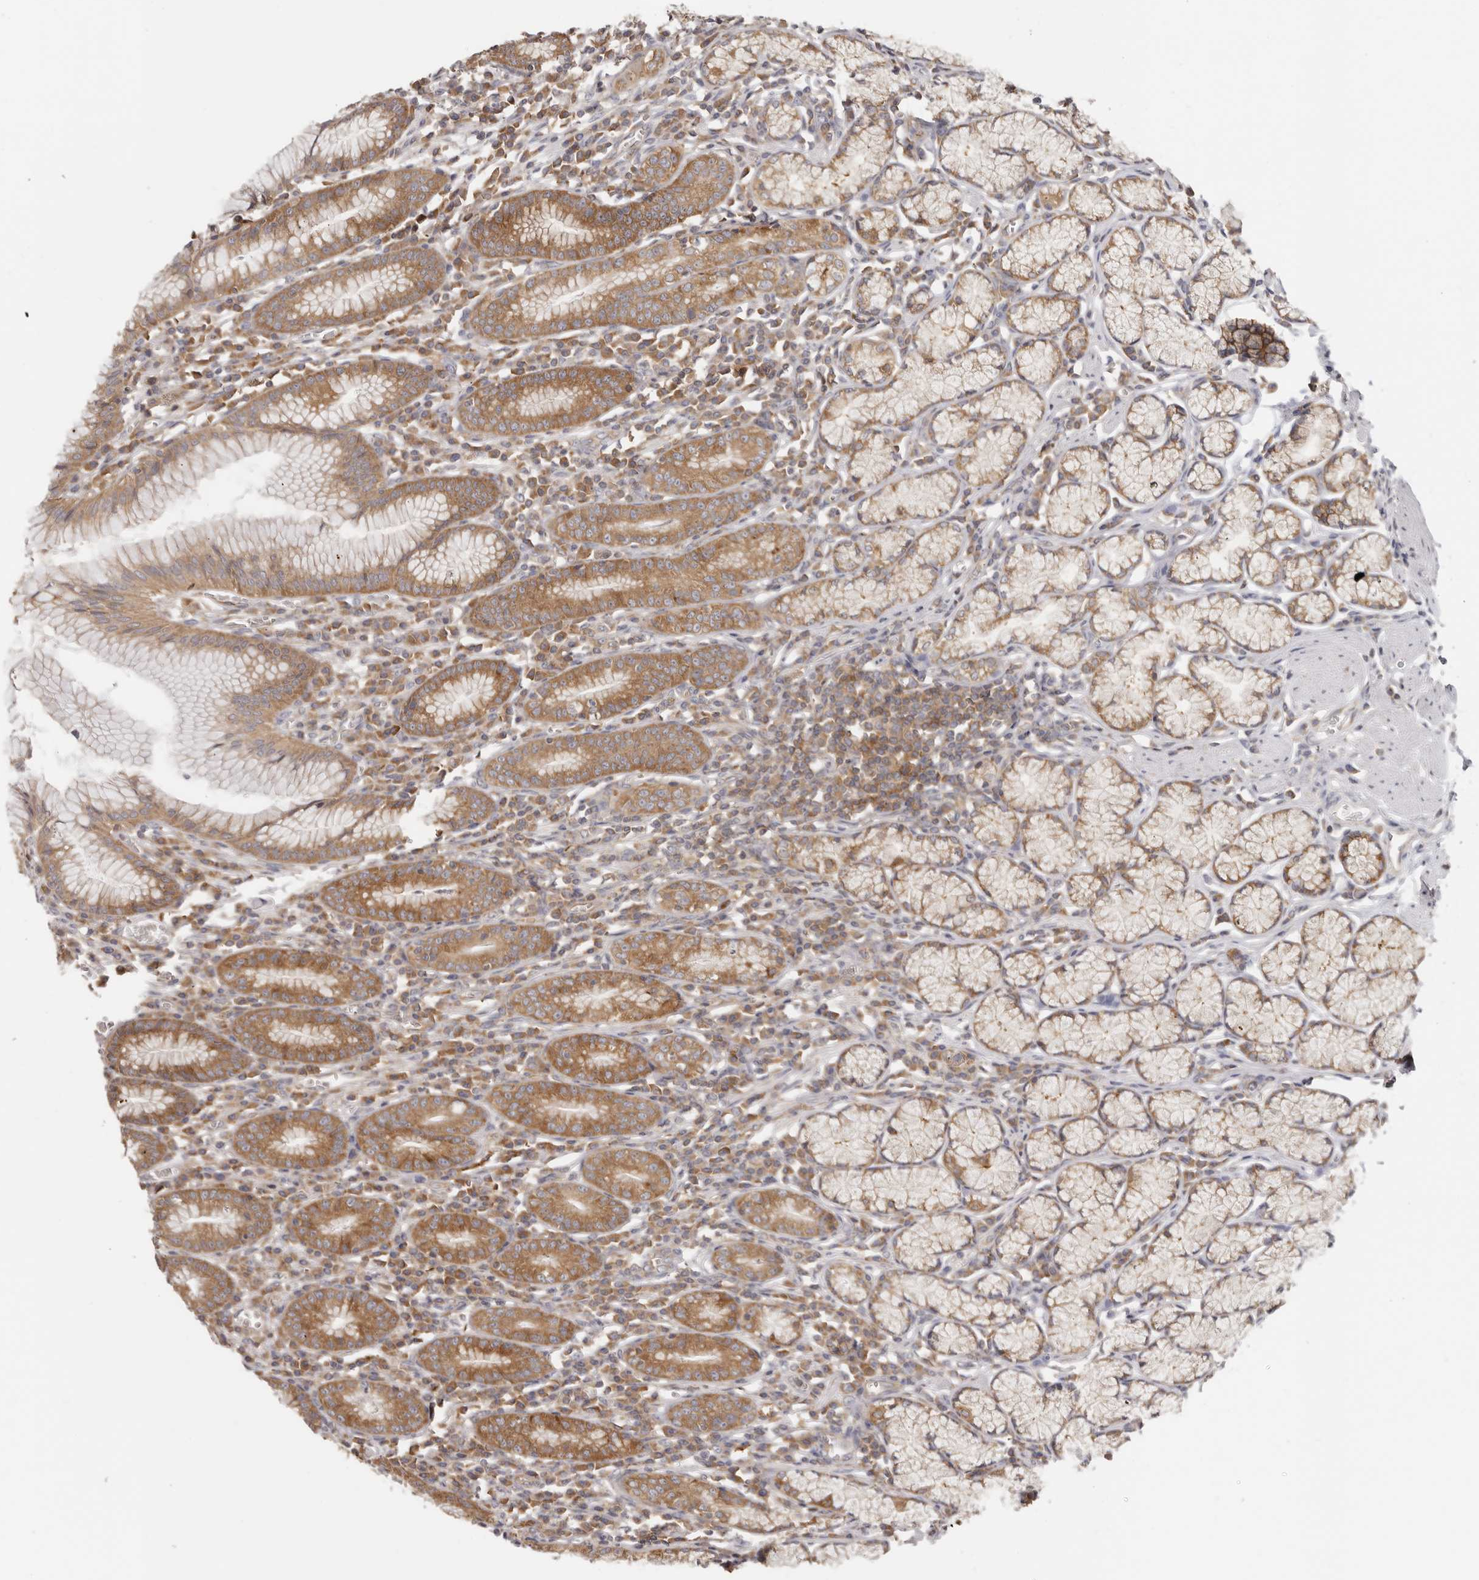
{"staining": {"intensity": "moderate", "quantity": ">75%", "location": "cytoplasmic/membranous"}, "tissue": "stomach", "cell_type": "Glandular cells", "image_type": "normal", "snomed": [{"axis": "morphology", "description": "Normal tissue, NOS"}, {"axis": "topography", "description": "Stomach"}], "caption": "Unremarkable stomach reveals moderate cytoplasmic/membranous positivity in approximately >75% of glandular cells.", "gene": "EEF1E1", "patient": {"sex": "male", "age": 55}}